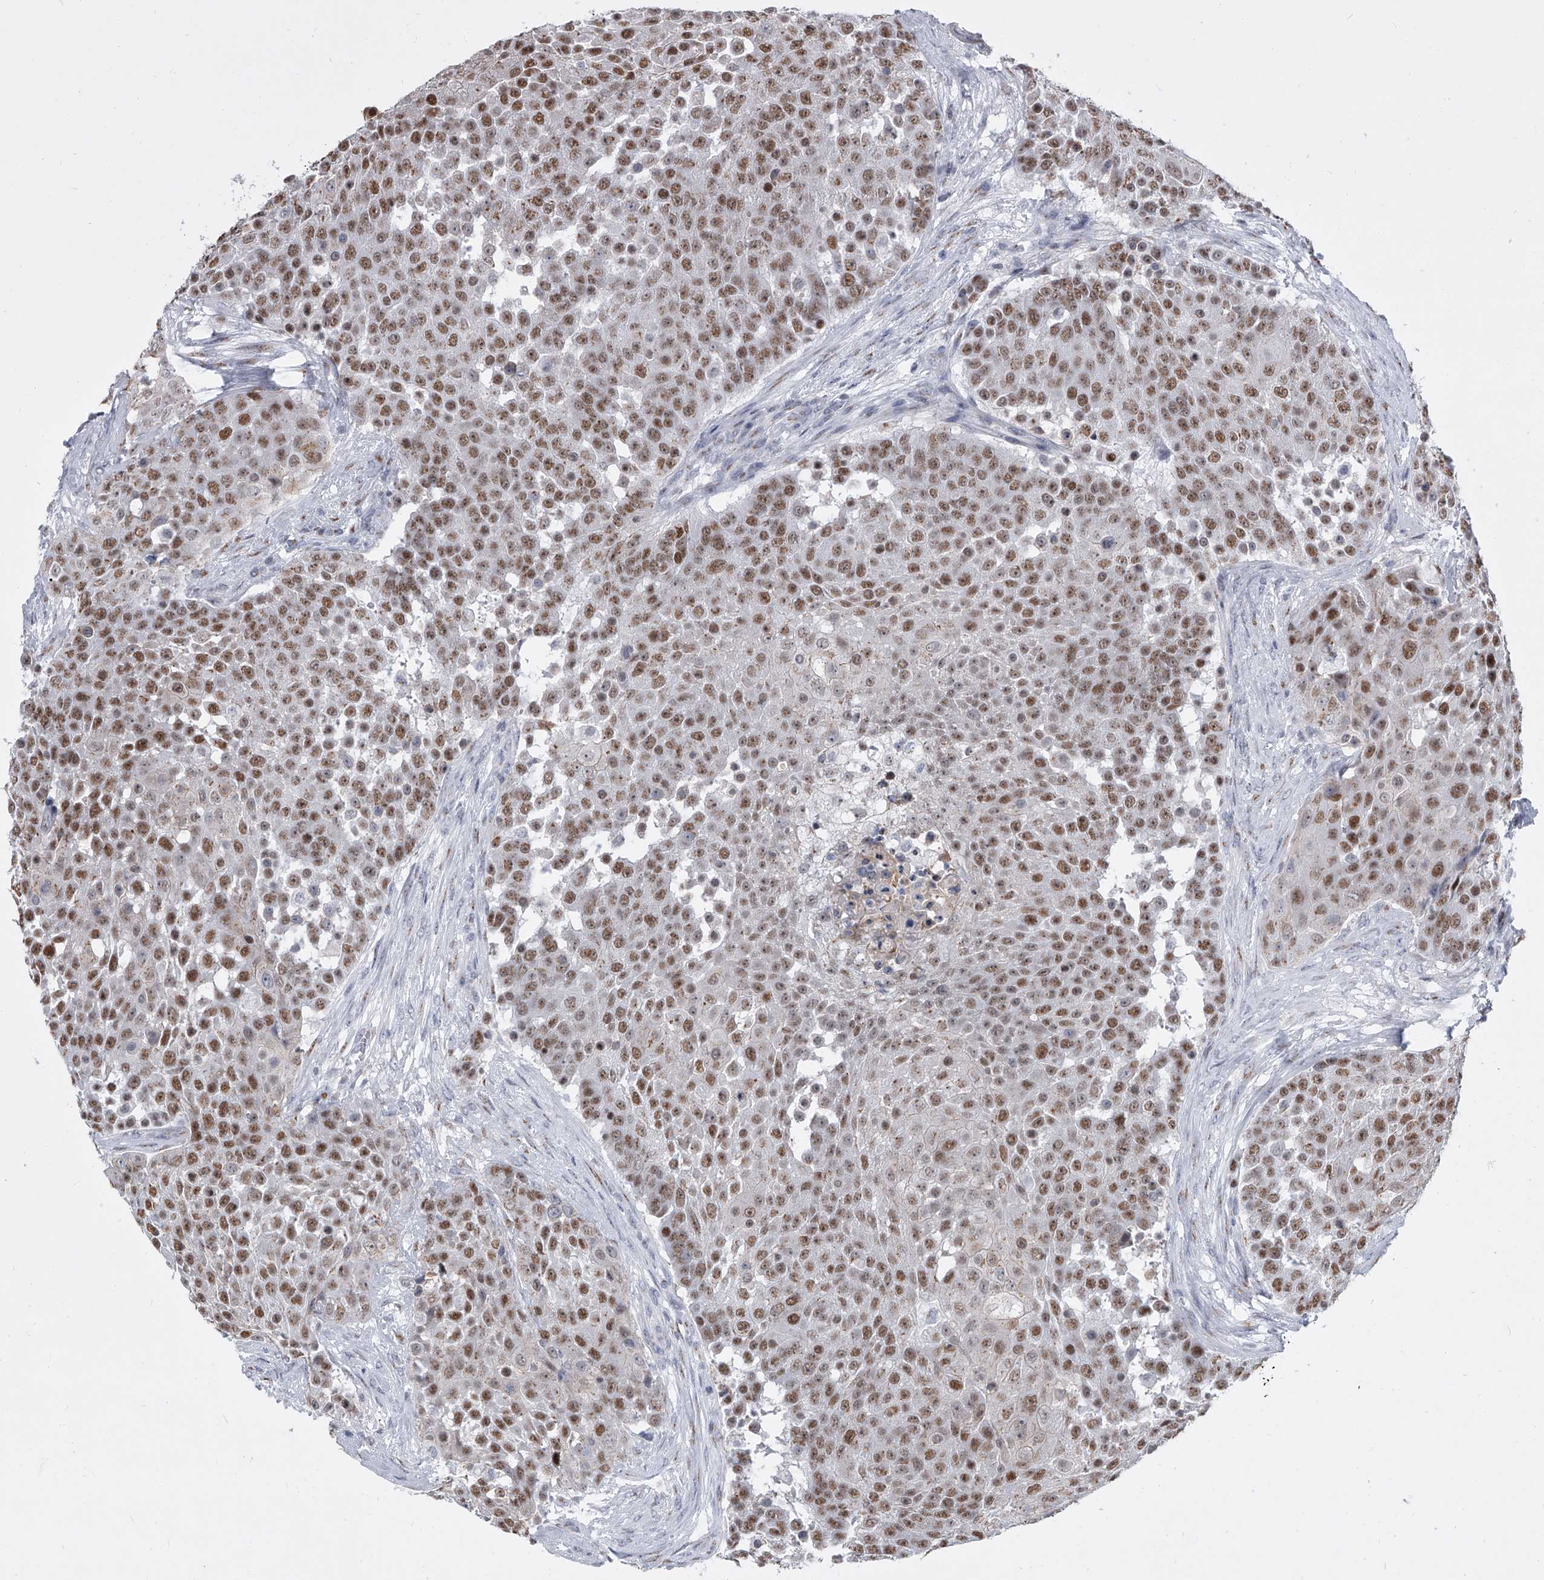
{"staining": {"intensity": "moderate", "quantity": ">75%", "location": "nuclear"}, "tissue": "urothelial cancer", "cell_type": "Tumor cells", "image_type": "cancer", "snomed": [{"axis": "morphology", "description": "Urothelial carcinoma, High grade"}, {"axis": "topography", "description": "Urinary bladder"}], "caption": "Human urothelial cancer stained for a protein (brown) shows moderate nuclear positive positivity in approximately >75% of tumor cells.", "gene": "EVA1C", "patient": {"sex": "female", "age": 63}}